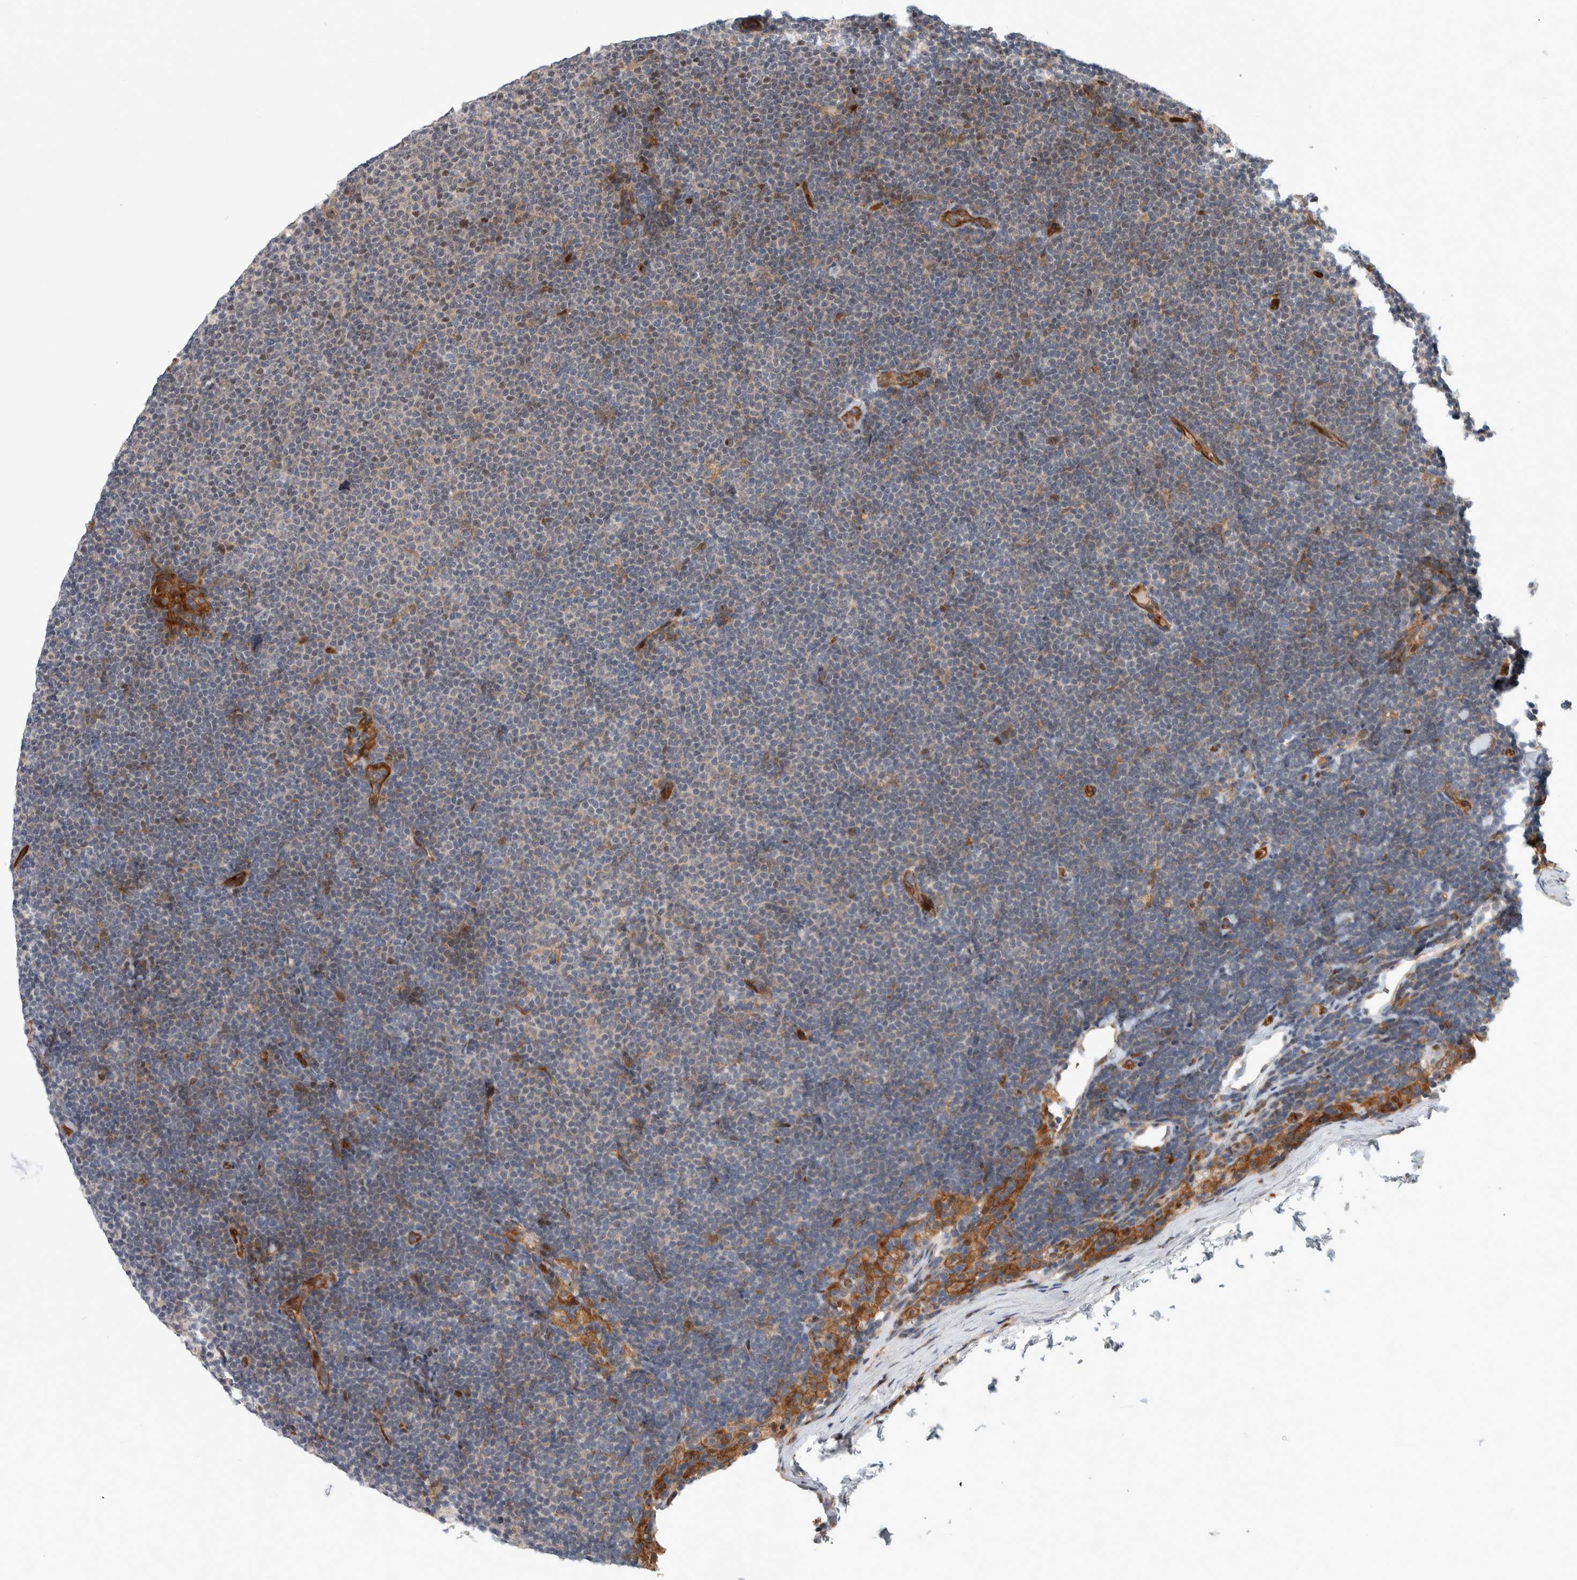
{"staining": {"intensity": "moderate", "quantity": "<25%", "location": "cytoplasmic/membranous,nuclear"}, "tissue": "lymphoma", "cell_type": "Tumor cells", "image_type": "cancer", "snomed": [{"axis": "morphology", "description": "Malignant lymphoma, non-Hodgkin's type, Low grade"}, {"axis": "topography", "description": "Lymph node"}], "caption": "Malignant lymphoma, non-Hodgkin's type (low-grade) tissue shows moderate cytoplasmic/membranous and nuclear positivity in about <25% of tumor cells The protein of interest is shown in brown color, while the nuclei are stained blue.", "gene": "MSL1", "patient": {"sex": "female", "age": 53}}